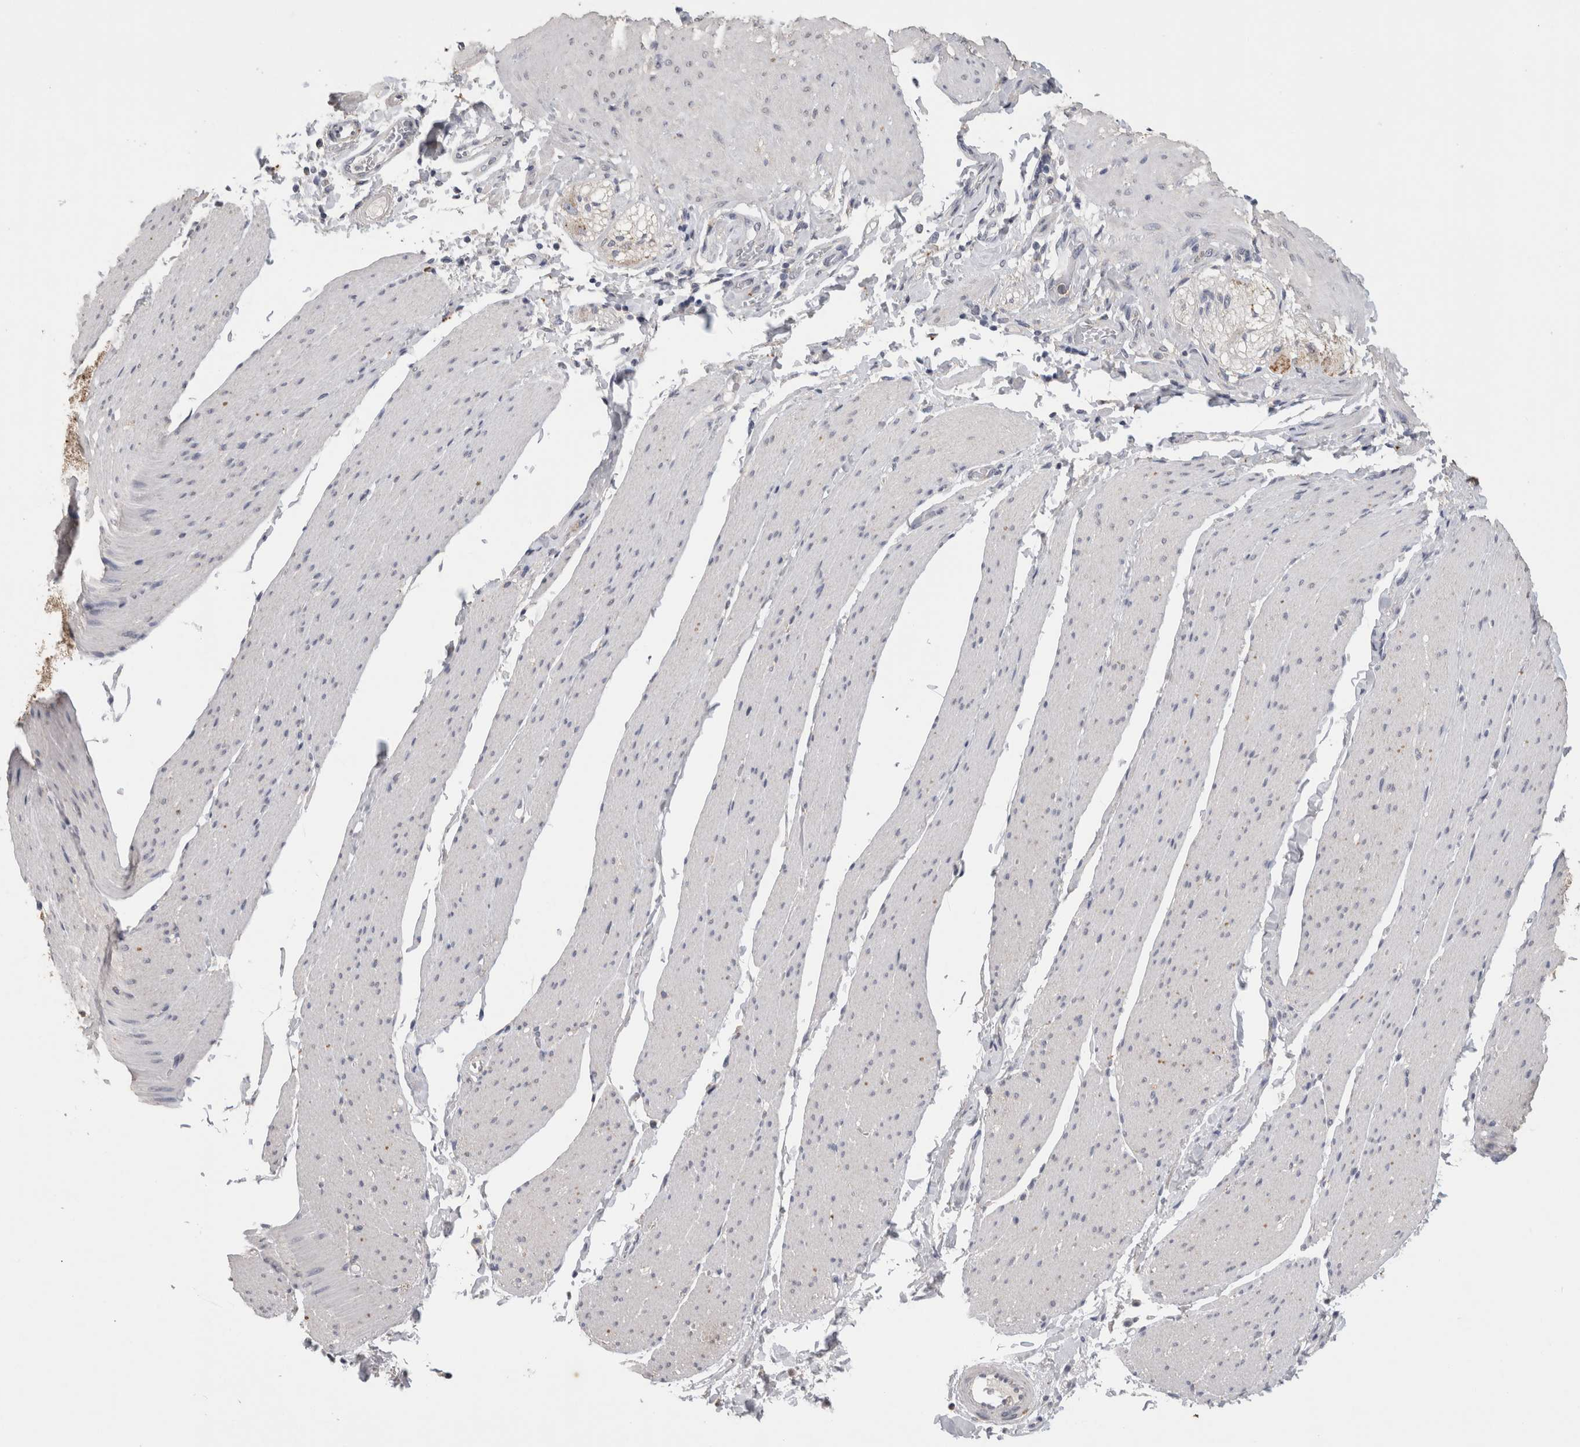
{"staining": {"intensity": "negative", "quantity": "none", "location": "none"}, "tissue": "smooth muscle", "cell_type": "Smooth muscle cells", "image_type": "normal", "snomed": [{"axis": "morphology", "description": "Normal tissue, NOS"}, {"axis": "topography", "description": "Smooth muscle"}, {"axis": "topography", "description": "Small intestine"}], "caption": "Smooth muscle was stained to show a protein in brown. There is no significant staining in smooth muscle cells. (DAB IHC visualized using brightfield microscopy, high magnification).", "gene": "CNTFR", "patient": {"sex": "female", "age": 84}}